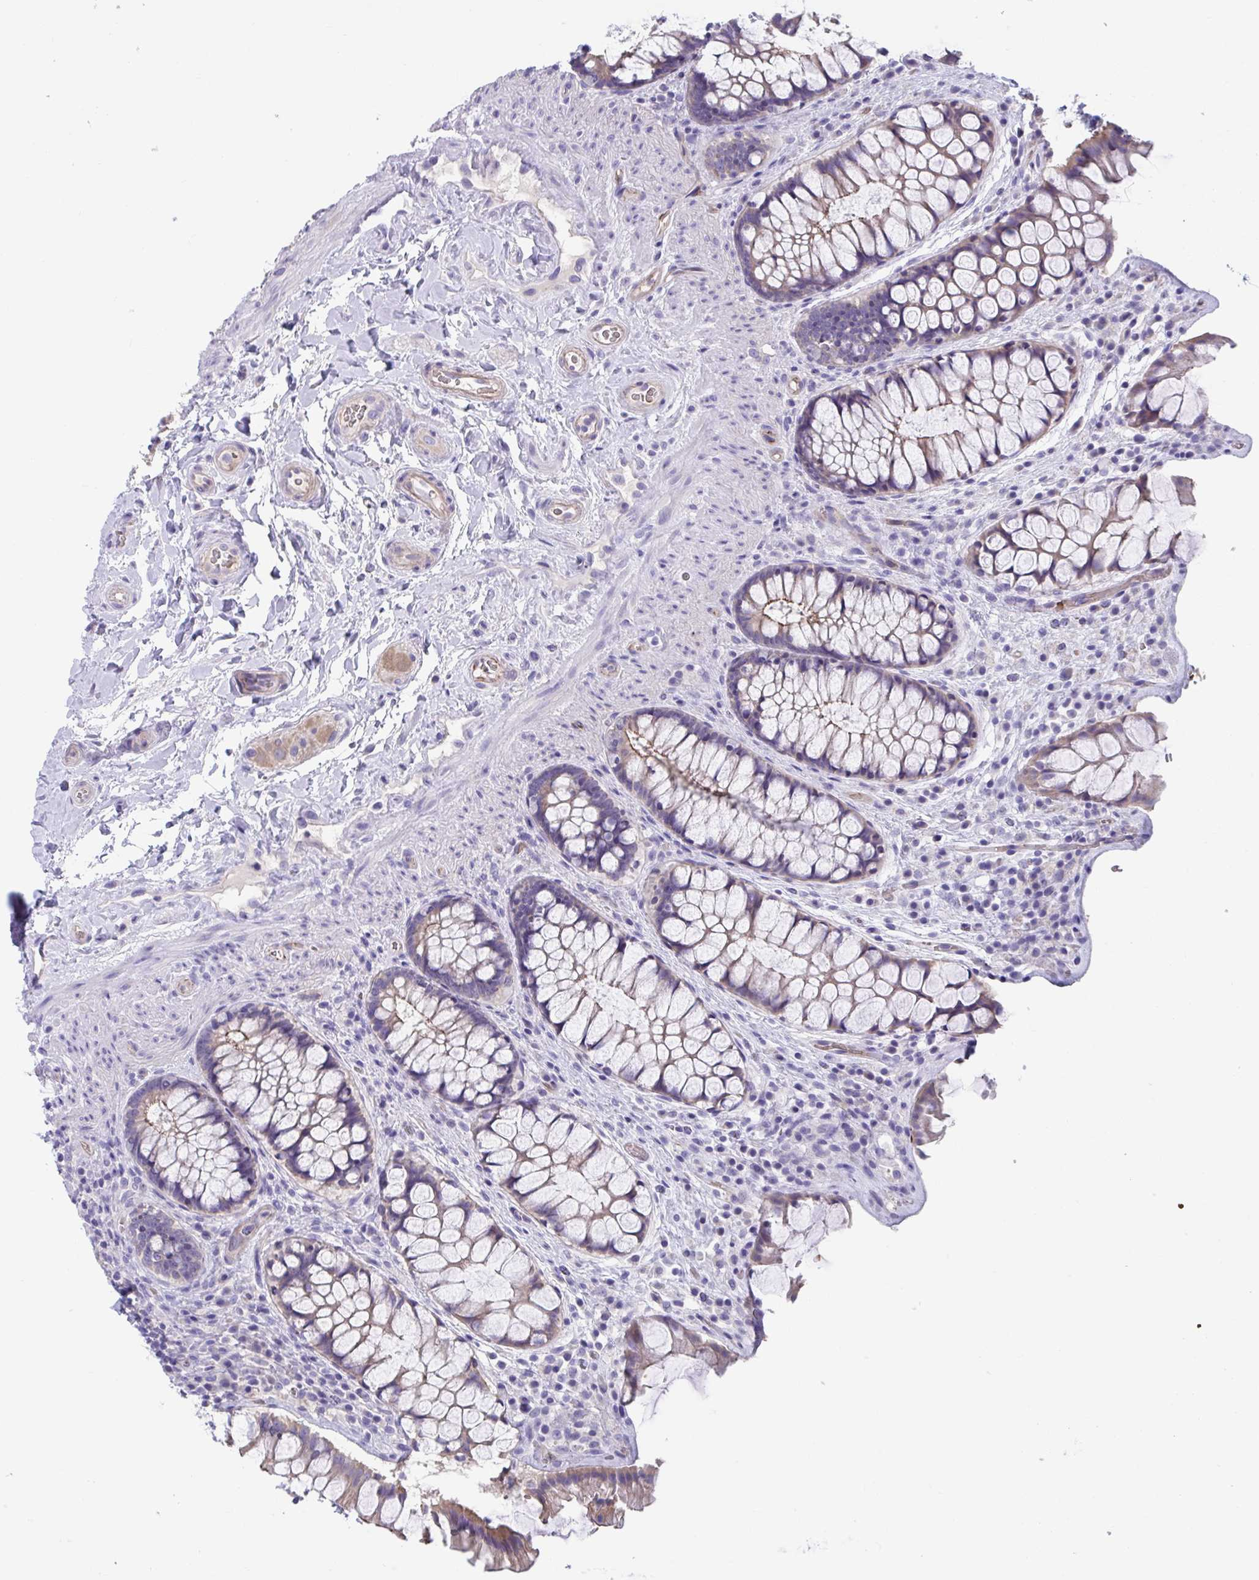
{"staining": {"intensity": "moderate", "quantity": "25%-75%", "location": "cytoplasmic/membranous"}, "tissue": "rectum", "cell_type": "Glandular cells", "image_type": "normal", "snomed": [{"axis": "morphology", "description": "Normal tissue, NOS"}, {"axis": "topography", "description": "Rectum"}], "caption": "Moderate cytoplasmic/membranous protein staining is identified in approximately 25%-75% of glandular cells in rectum.", "gene": "TTC30A", "patient": {"sex": "female", "age": 58}}